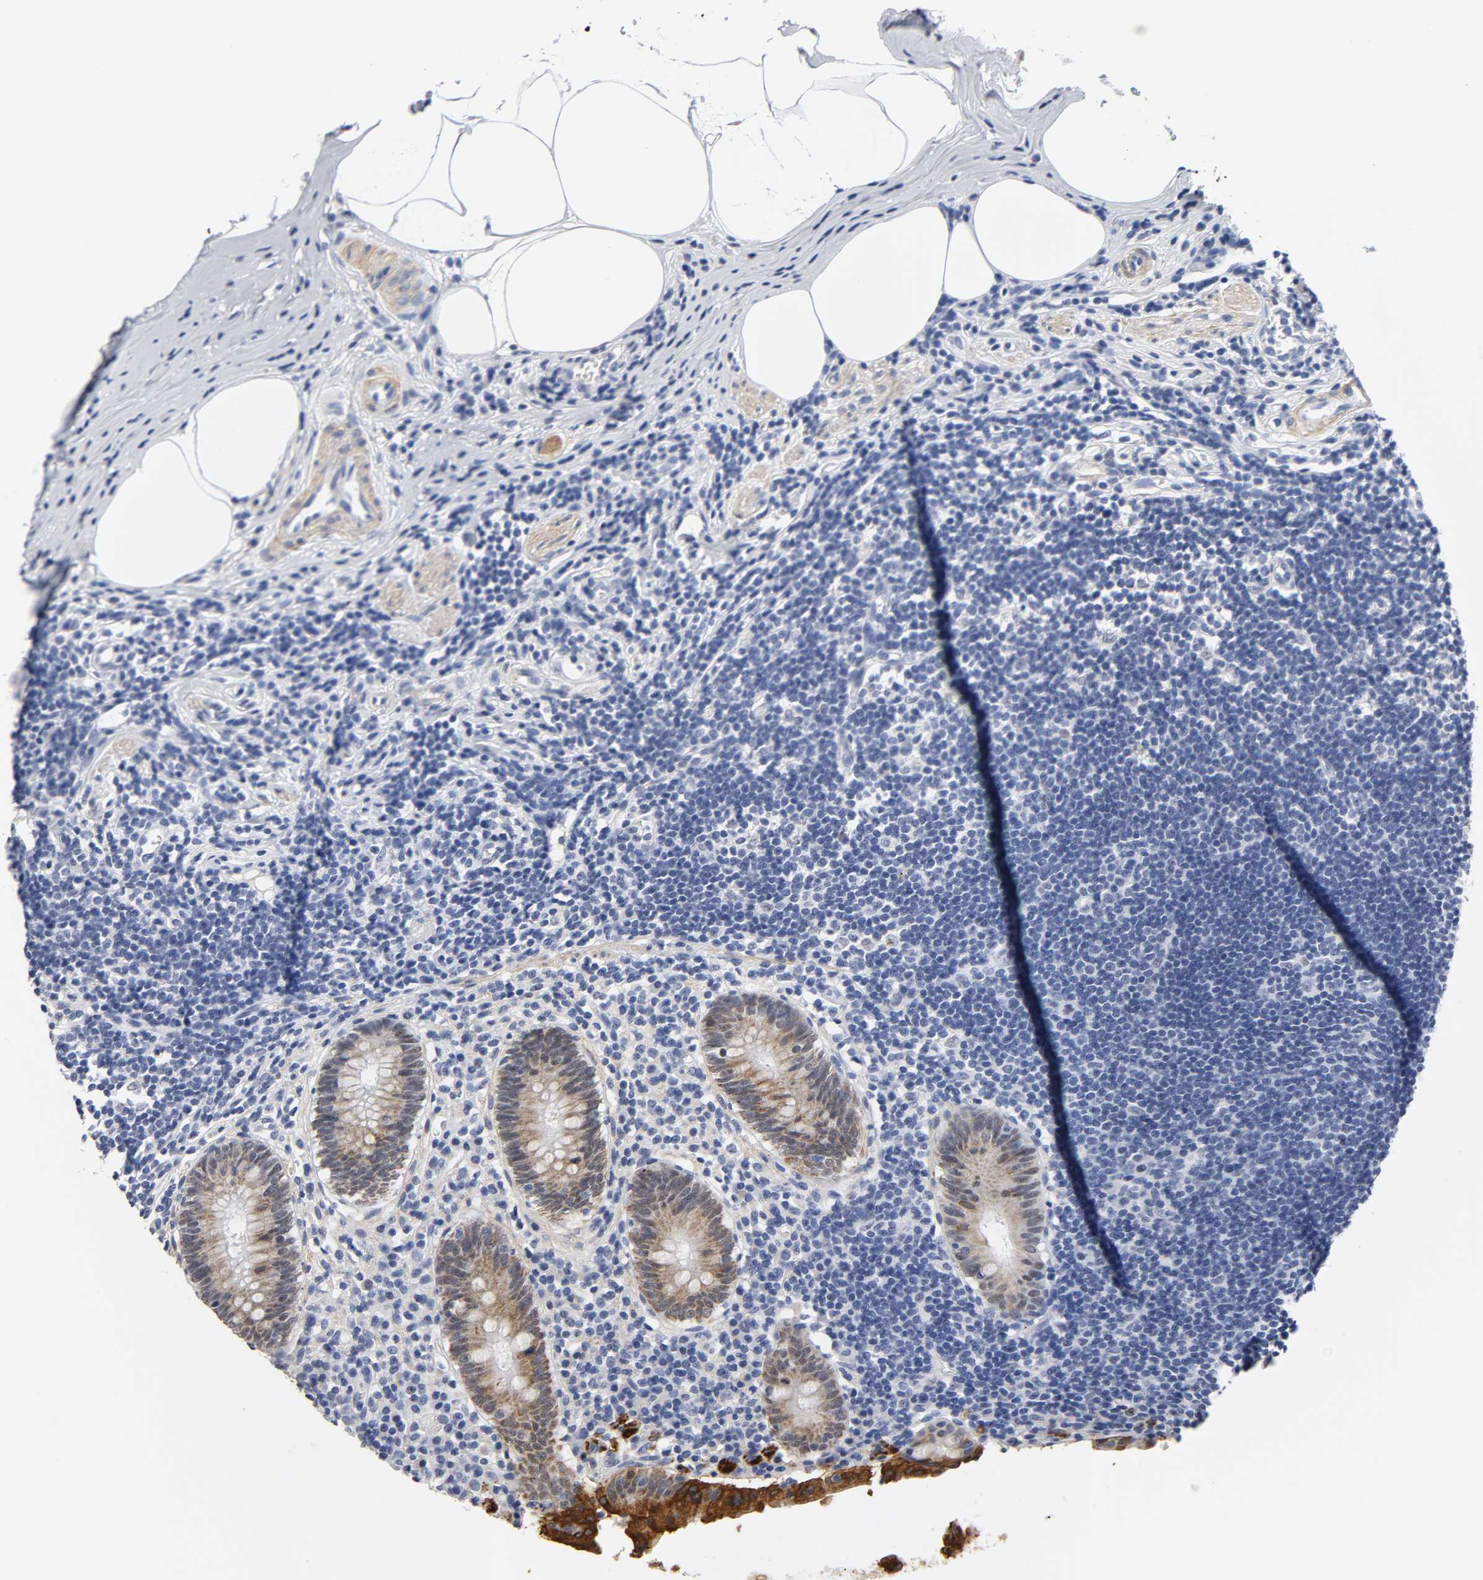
{"staining": {"intensity": "moderate", "quantity": ">75%", "location": "cytoplasmic/membranous"}, "tissue": "appendix", "cell_type": "Glandular cells", "image_type": "normal", "snomed": [{"axis": "morphology", "description": "Normal tissue, NOS"}, {"axis": "topography", "description": "Appendix"}], "caption": "Moderate cytoplasmic/membranous protein positivity is seen in about >75% of glandular cells in appendix. Nuclei are stained in blue.", "gene": "GRHL2", "patient": {"sex": "female", "age": 50}}